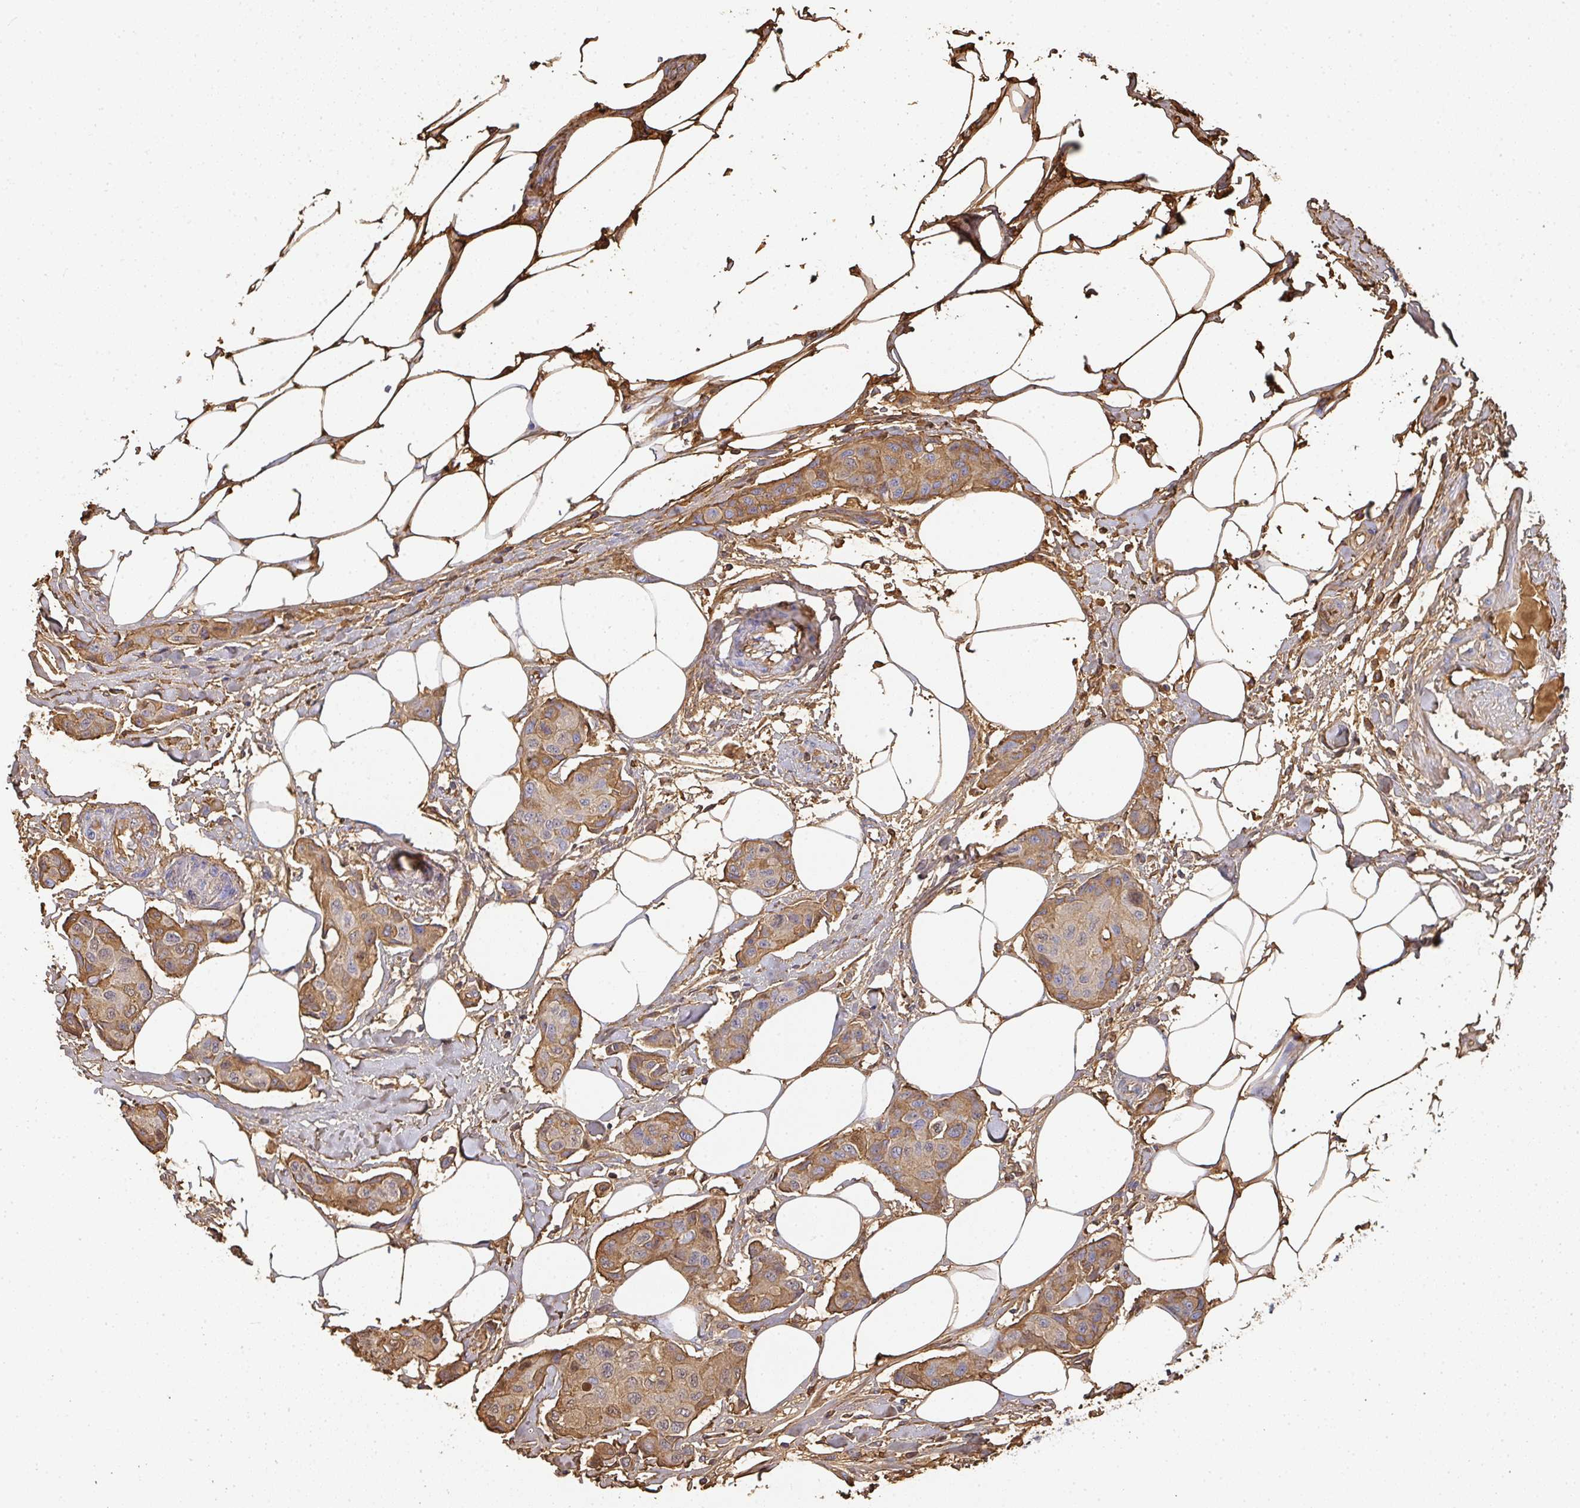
{"staining": {"intensity": "moderate", "quantity": "25%-75%", "location": "cytoplasmic/membranous"}, "tissue": "breast cancer", "cell_type": "Tumor cells", "image_type": "cancer", "snomed": [{"axis": "morphology", "description": "Duct carcinoma"}, {"axis": "topography", "description": "Breast"}, {"axis": "topography", "description": "Lymph node"}], "caption": "A brown stain highlights moderate cytoplasmic/membranous positivity of a protein in breast infiltrating ductal carcinoma tumor cells. (DAB (3,3'-diaminobenzidine) IHC, brown staining for protein, blue staining for nuclei).", "gene": "ALB", "patient": {"sex": "female", "age": 80}}